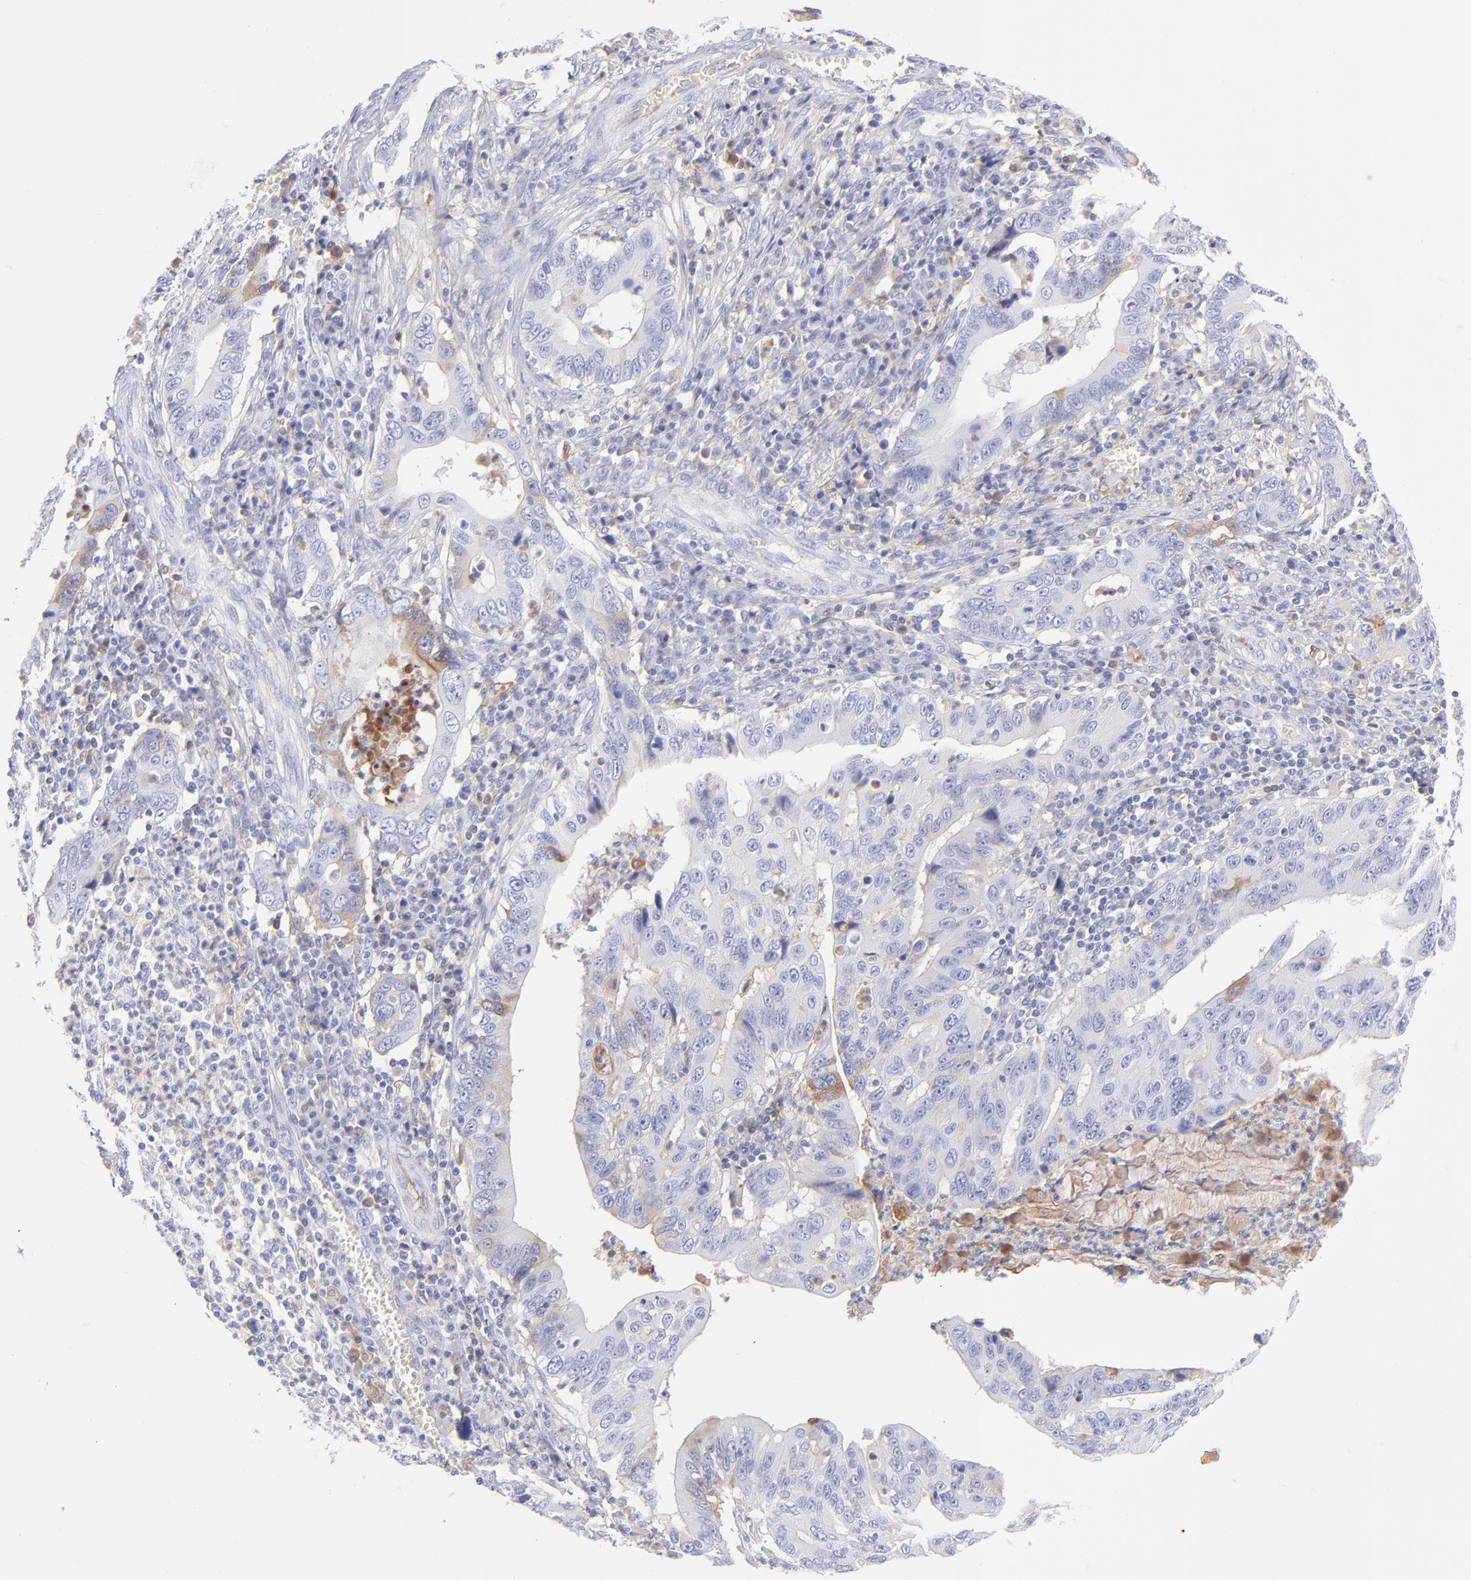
{"staining": {"intensity": "weak", "quantity": "<25%", "location": "cytoplasmic/membranous"}, "tissue": "stomach cancer", "cell_type": "Tumor cells", "image_type": "cancer", "snomed": [{"axis": "morphology", "description": "Adenocarcinoma, NOS"}, {"axis": "topography", "description": "Stomach, upper"}], "caption": "A micrograph of stomach adenocarcinoma stained for a protein reveals no brown staining in tumor cells. (Immunohistochemistry (ihc), brightfield microscopy, high magnification).", "gene": "HP", "patient": {"sex": "male", "age": 63}}